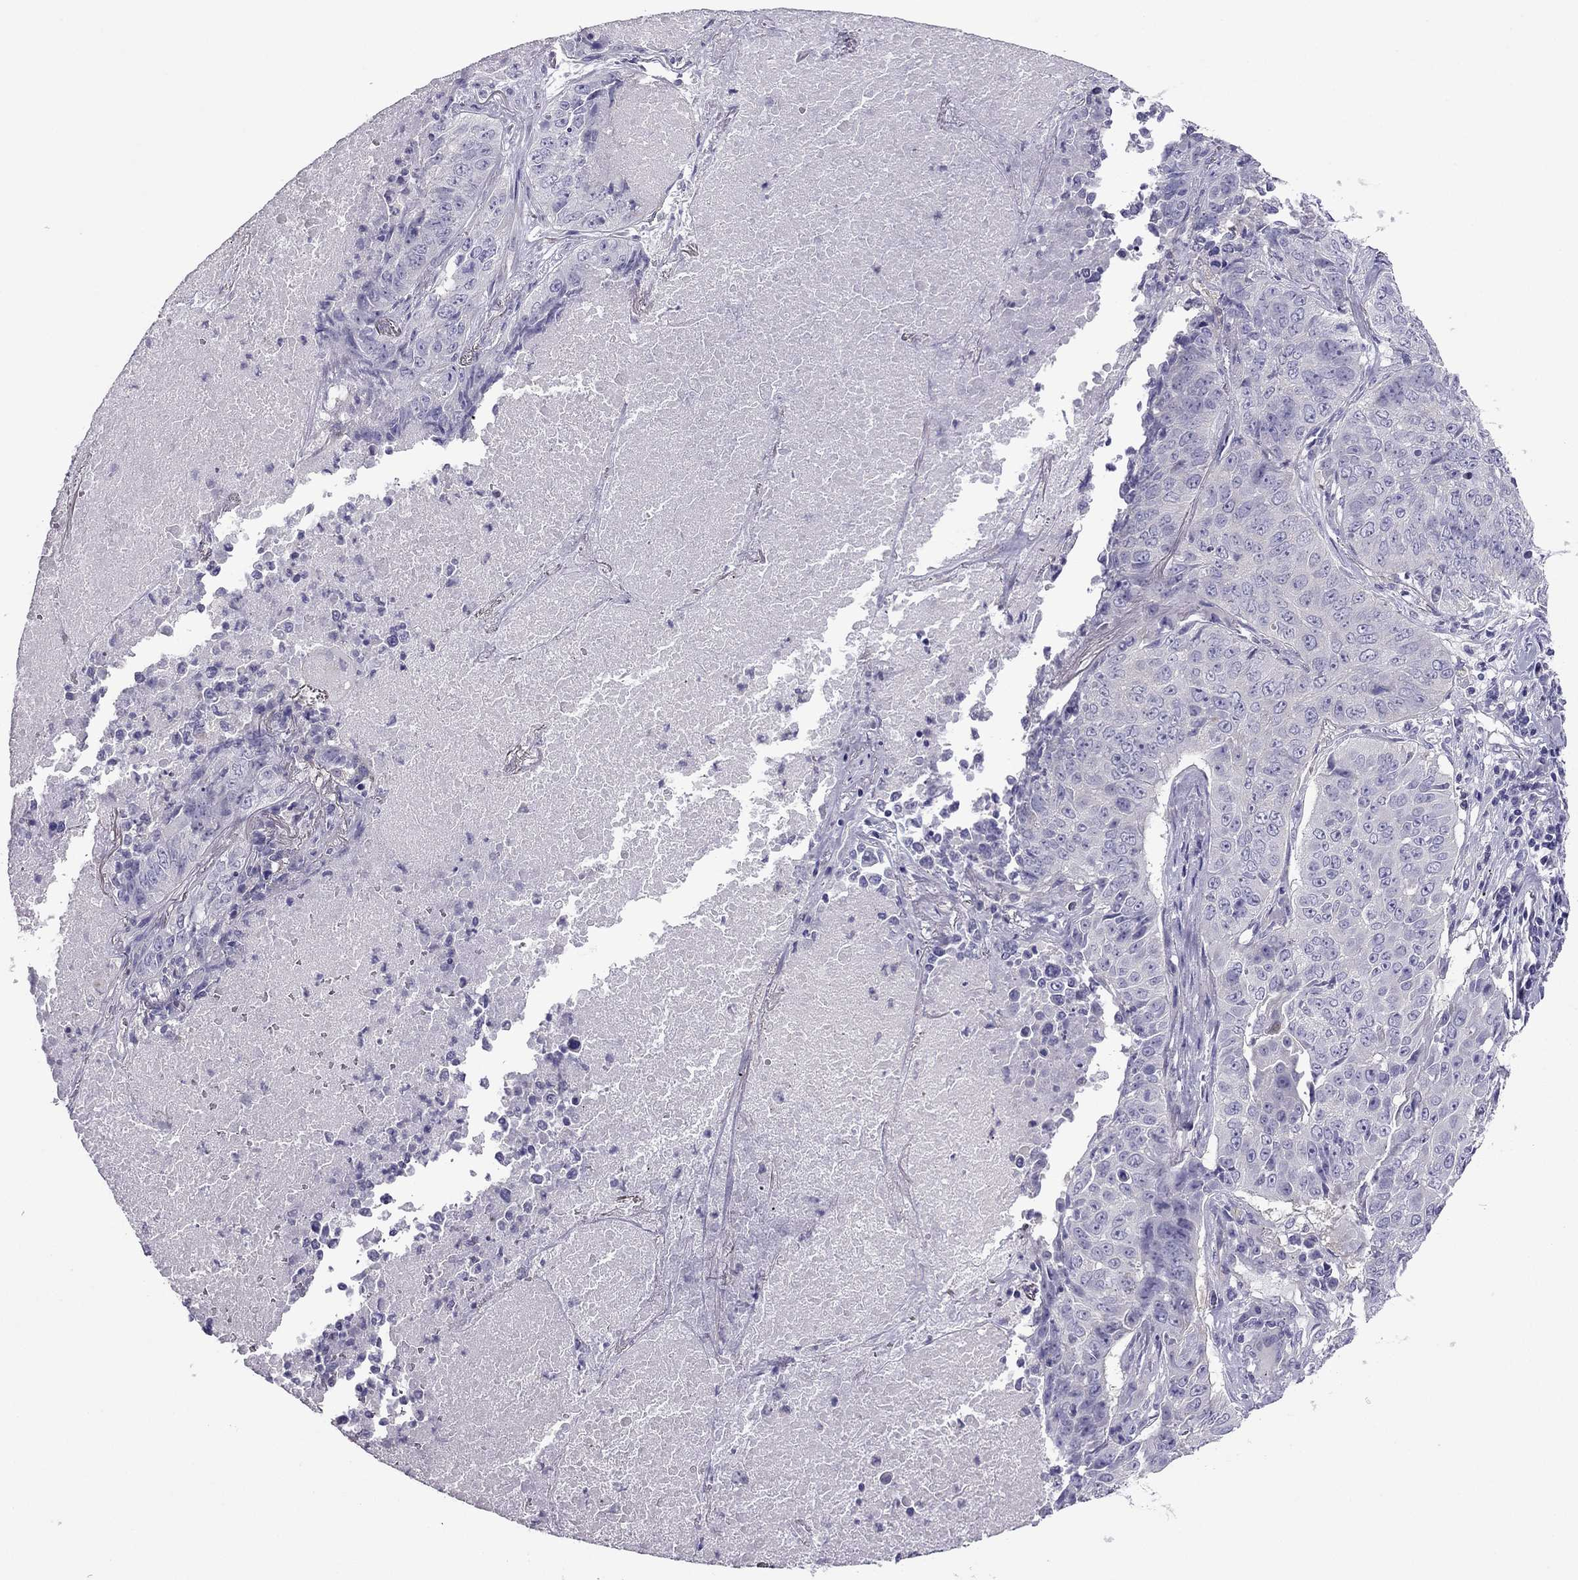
{"staining": {"intensity": "negative", "quantity": "none", "location": "none"}, "tissue": "lung cancer", "cell_type": "Tumor cells", "image_type": "cancer", "snomed": [{"axis": "morphology", "description": "Normal tissue, NOS"}, {"axis": "morphology", "description": "Squamous cell carcinoma, NOS"}, {"axis": "topography", "description": "Bronchus"}, {"axis": "topography", "description": "Lung"}], "caption": "A histopathology image of squamous cell carcinoma (lung) stained for a protein exhibits no brown staining in tumor cells. The staining is performed using DAB brown chromogen with nuclei counter-stained in using hematoxylin.", "gene": "GJA8", "patient": {"sex": "male", "age": 64}}